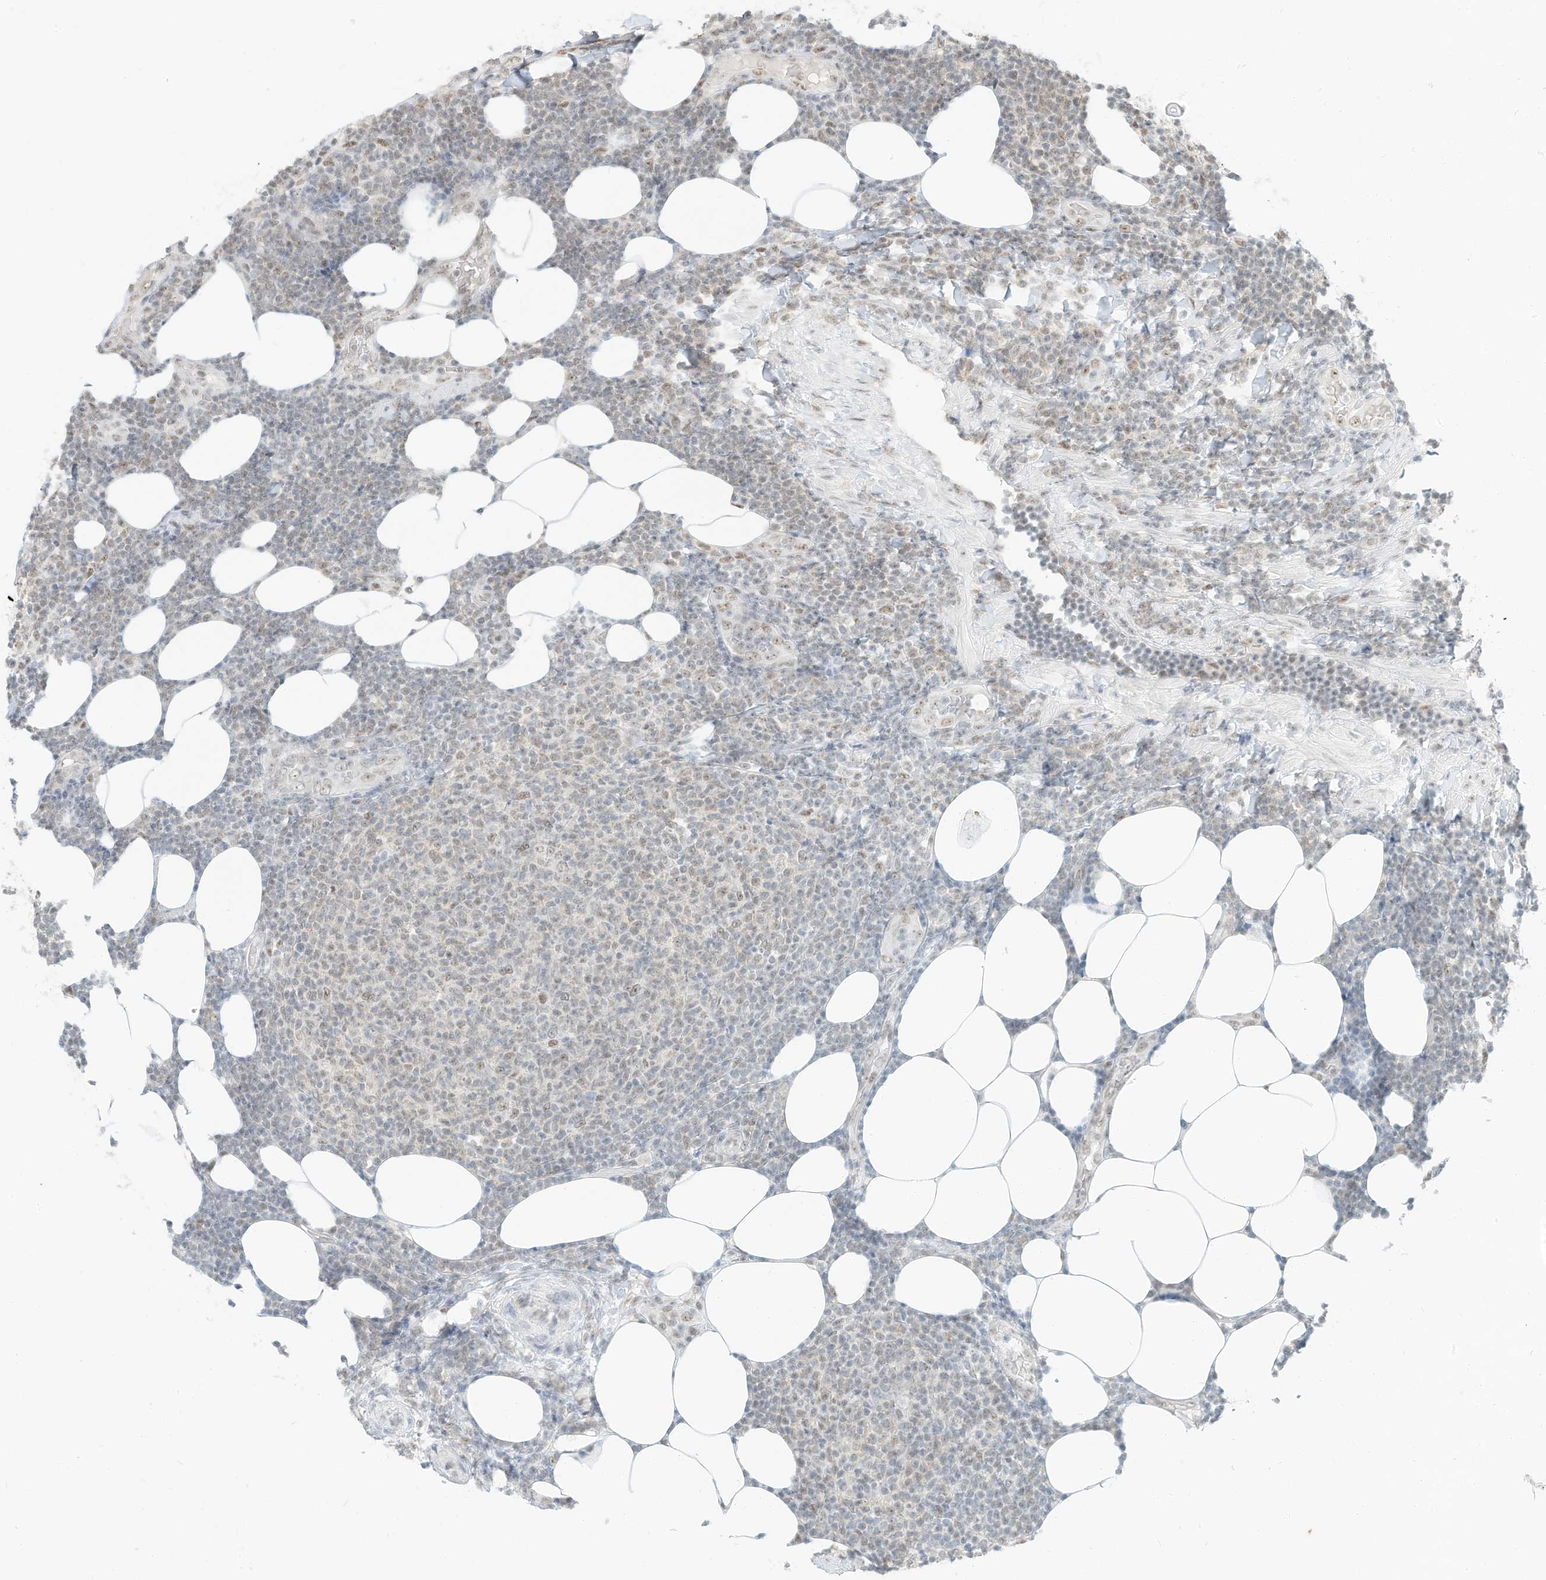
{"staining": {"intensity": "weak", "quantity": "<25%", "location": "nuclear"}, "tissue": "lymphoma", "cell_type": "Tumor cells", "image_type": "cancer", "snomed": [{"axis": "morphology", "description": "Malignant lymphoma, non-Hodgkin's type, Low grade"}, {"axis": "topography", "description": "Lymph node"}], "caption": "Tumor cells are negative for protein expression in human lymphoma. The staining is performed using DAB brown chromogen with nuclei counter-stained in using hematoxylin.", "gene": "PGC", "patient": {"sex": "male", "age": 66}}